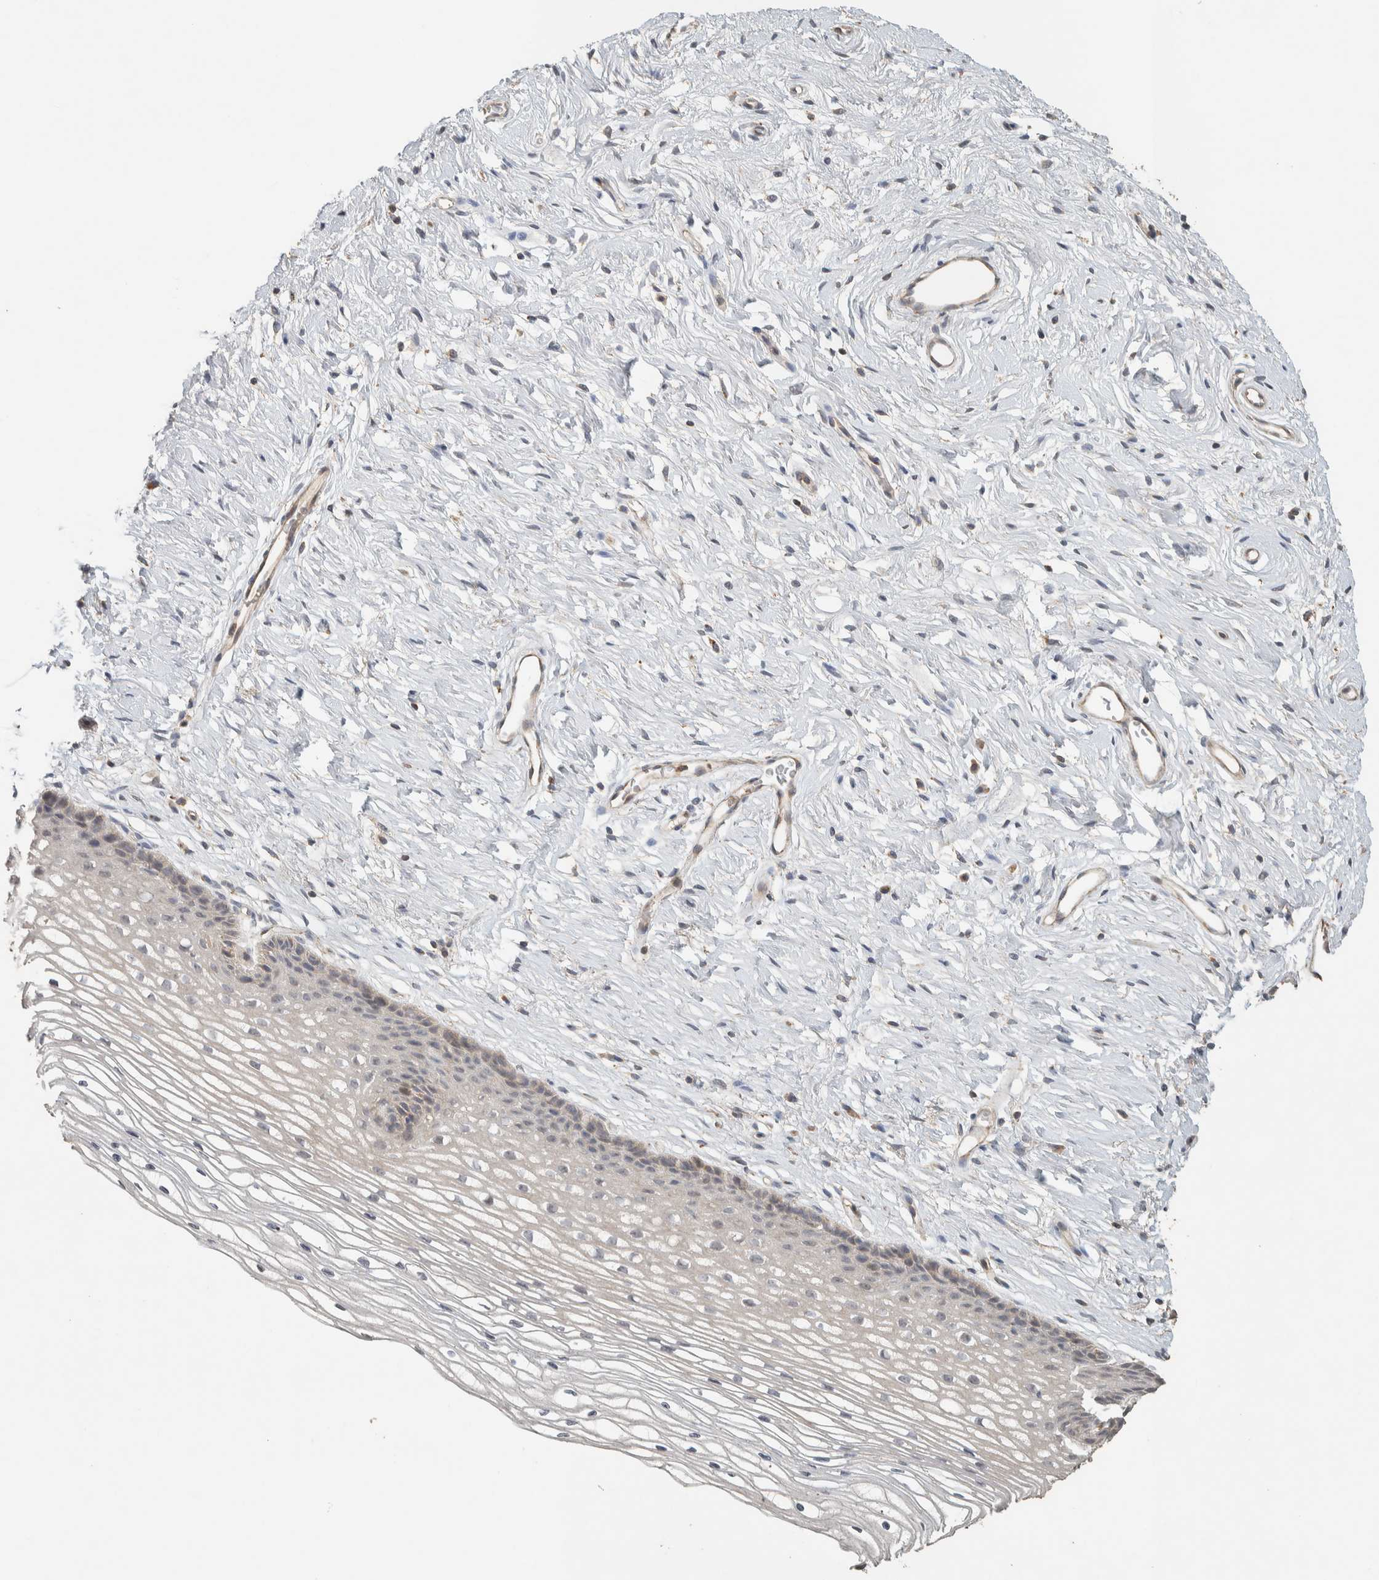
{"staining": {"intensity": "negative", "quantity": "none", "location": "none"}, "tissue": "cervix", "cell_type": "Glandular cells", "image_type": "normal", "snomed": [{"axis": "morphology", "description": "Normal tissue, NOS"}, {"axis": "topography", "description": "Cervix"}], "caption": "DAB immunohistochemical staining of unremarkable human cervix demonstrates no significant expression in glandular cells. (Stains: DAB (3,3'-diaminobenzidine) immunohistochemistry with hematoxylin counter stain, Microscopy: brightfield microscopy at high magnification).", "gene": "PDE7B", "patient": {"sex": "female", "age": 77}}